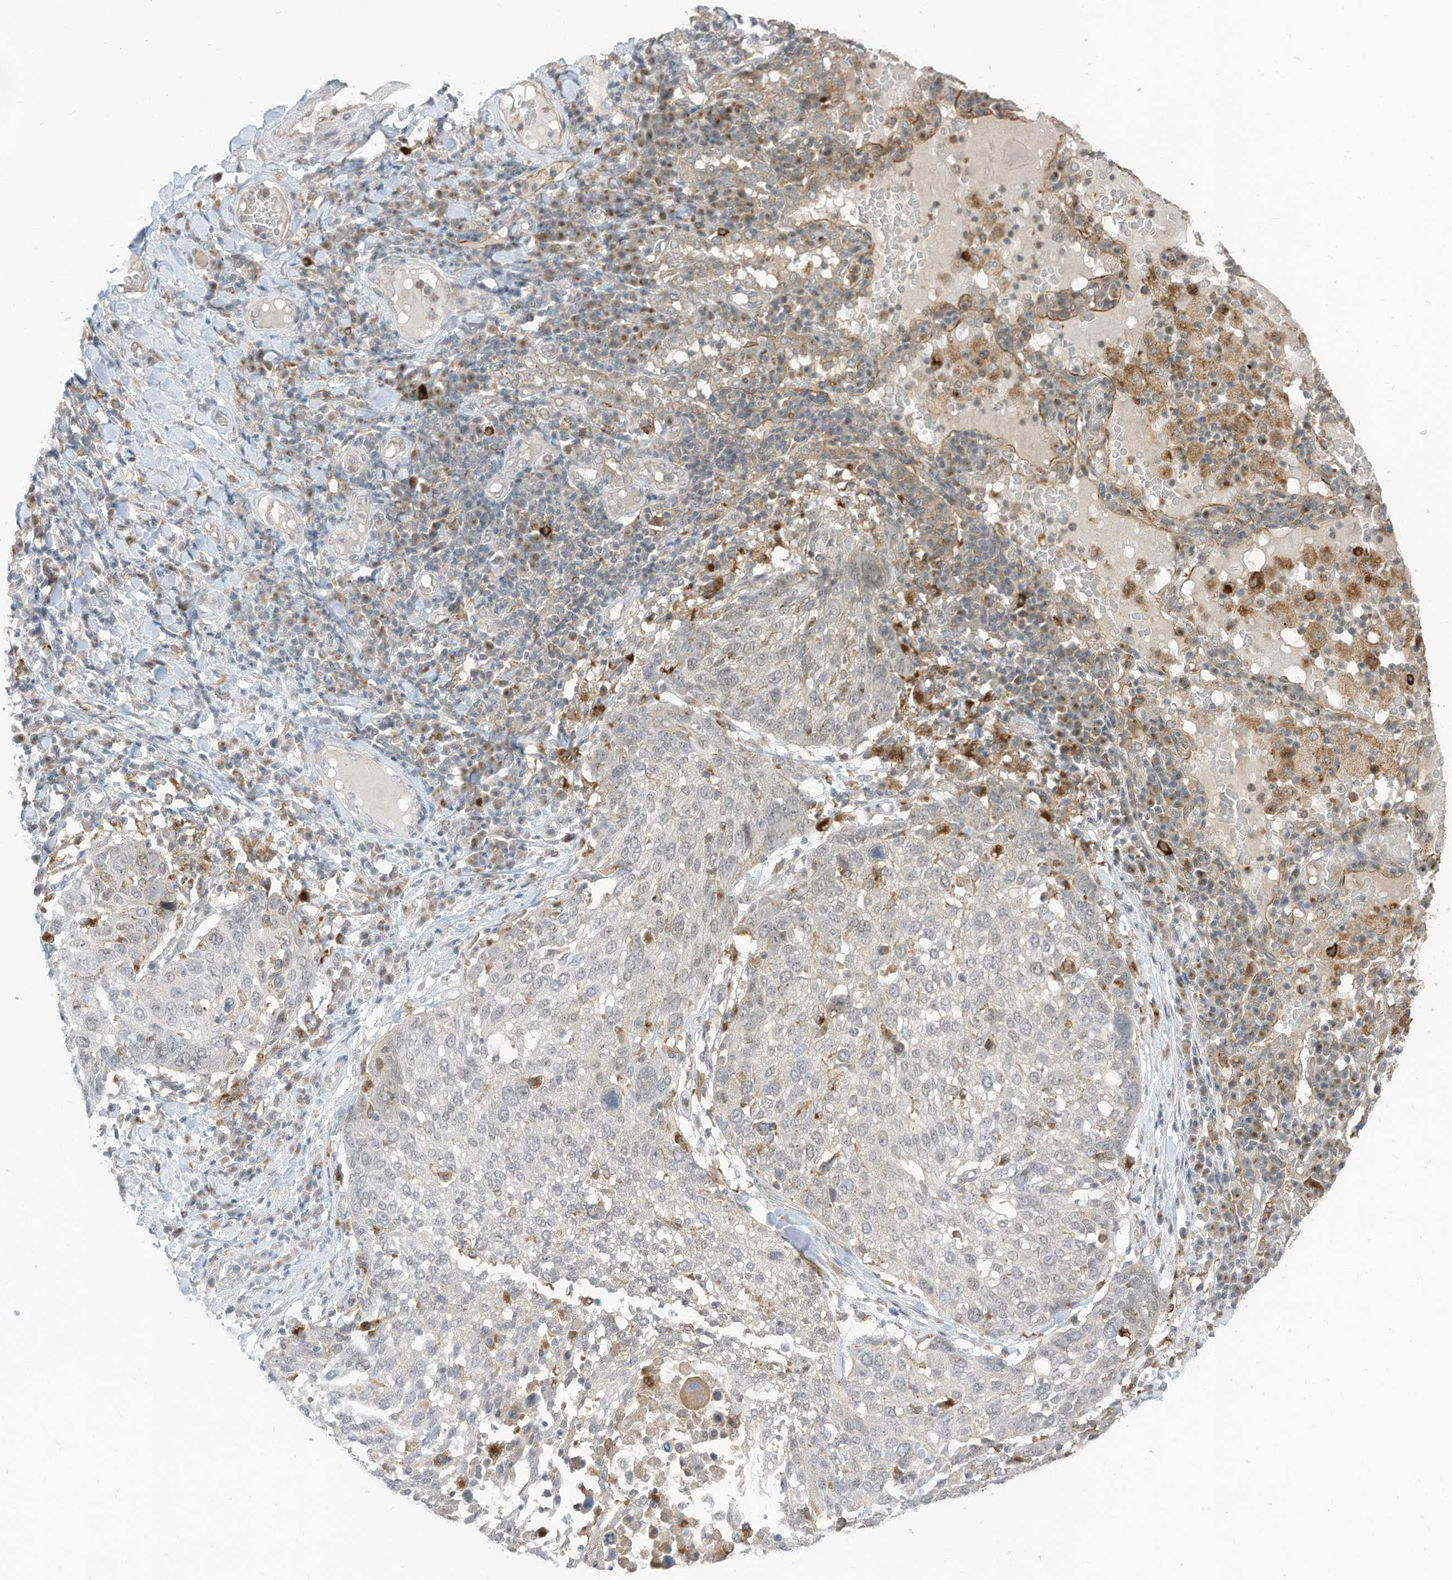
{"staining": {"intensity": "negative", "quantity": "none", "location": "none"}, "tissue": "lung cancer", "cell_type": "Tumor cells", "image_type": "cancer", "snomed": [{"axis": "morphology", "description": "Squamous cell carcinoma, NOS"}, {"axis": "topography", "description": "Lung"}], "caption": "There is no significant staining in tumor cells of lung squamous cell carcinoma.", "gene": "DZIP3", "patient": {"sex": "male", "age": 65}}